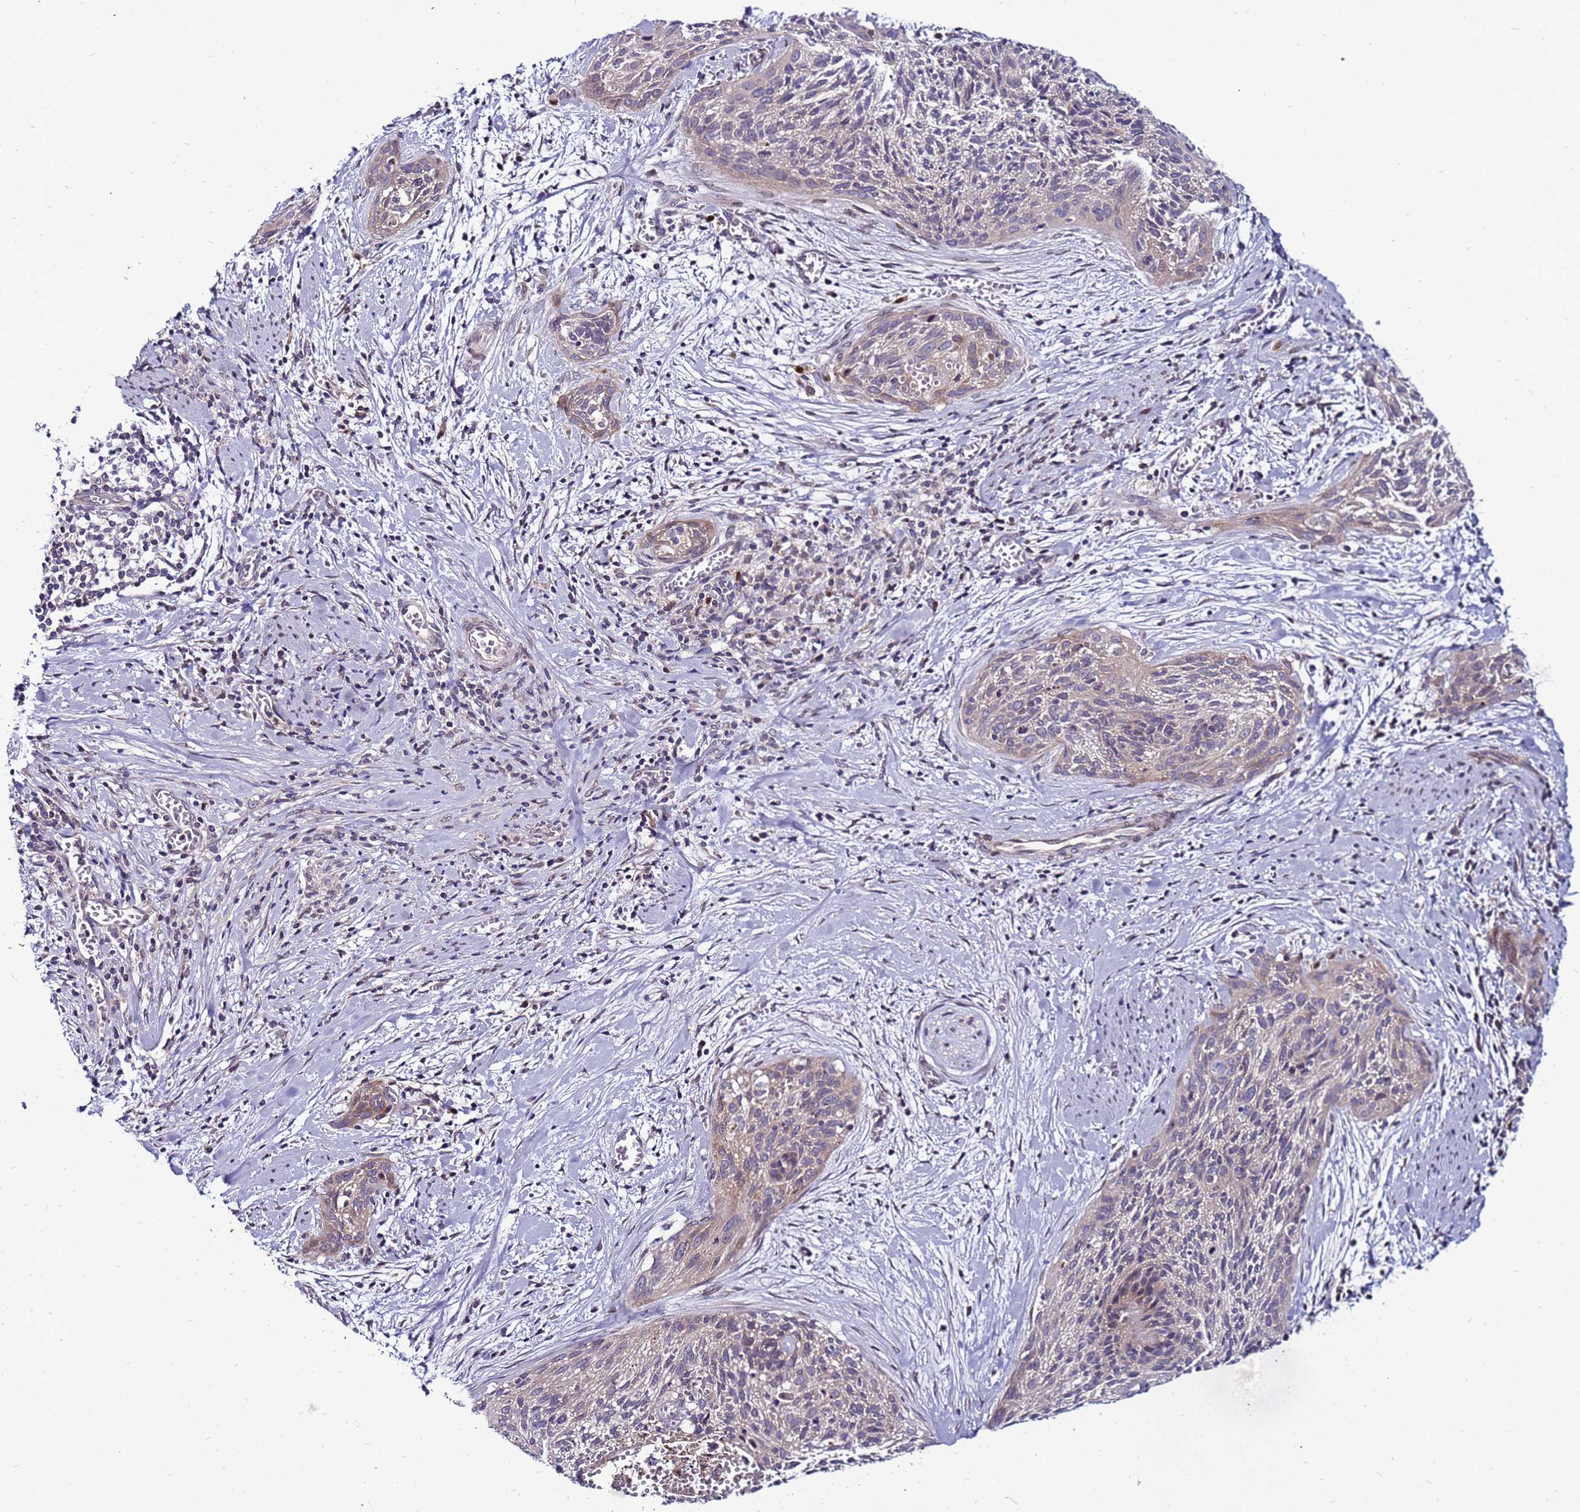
{"staining": {"intensity": "weak", "quantity": "25%-75%", "location": "cytoplasmic/membranous"}, "tissue": "cervical cancer", "cell_type": "Tumor cells", "image_type": "cancer", "snomed": [{"axis": "morphology", "description": "Squamous cell carcinoma, NOS"}, {"axis": "topography", "description": "Cervix"}], "caption": "Protein analysis of cervical squamous cell carcinoma tissue shows weak cytoplasmic/membranous expression in about 25%-75% of tumor cells.", "gene": "CCDC71", "patient": {"sex": "female", "age": 55}}